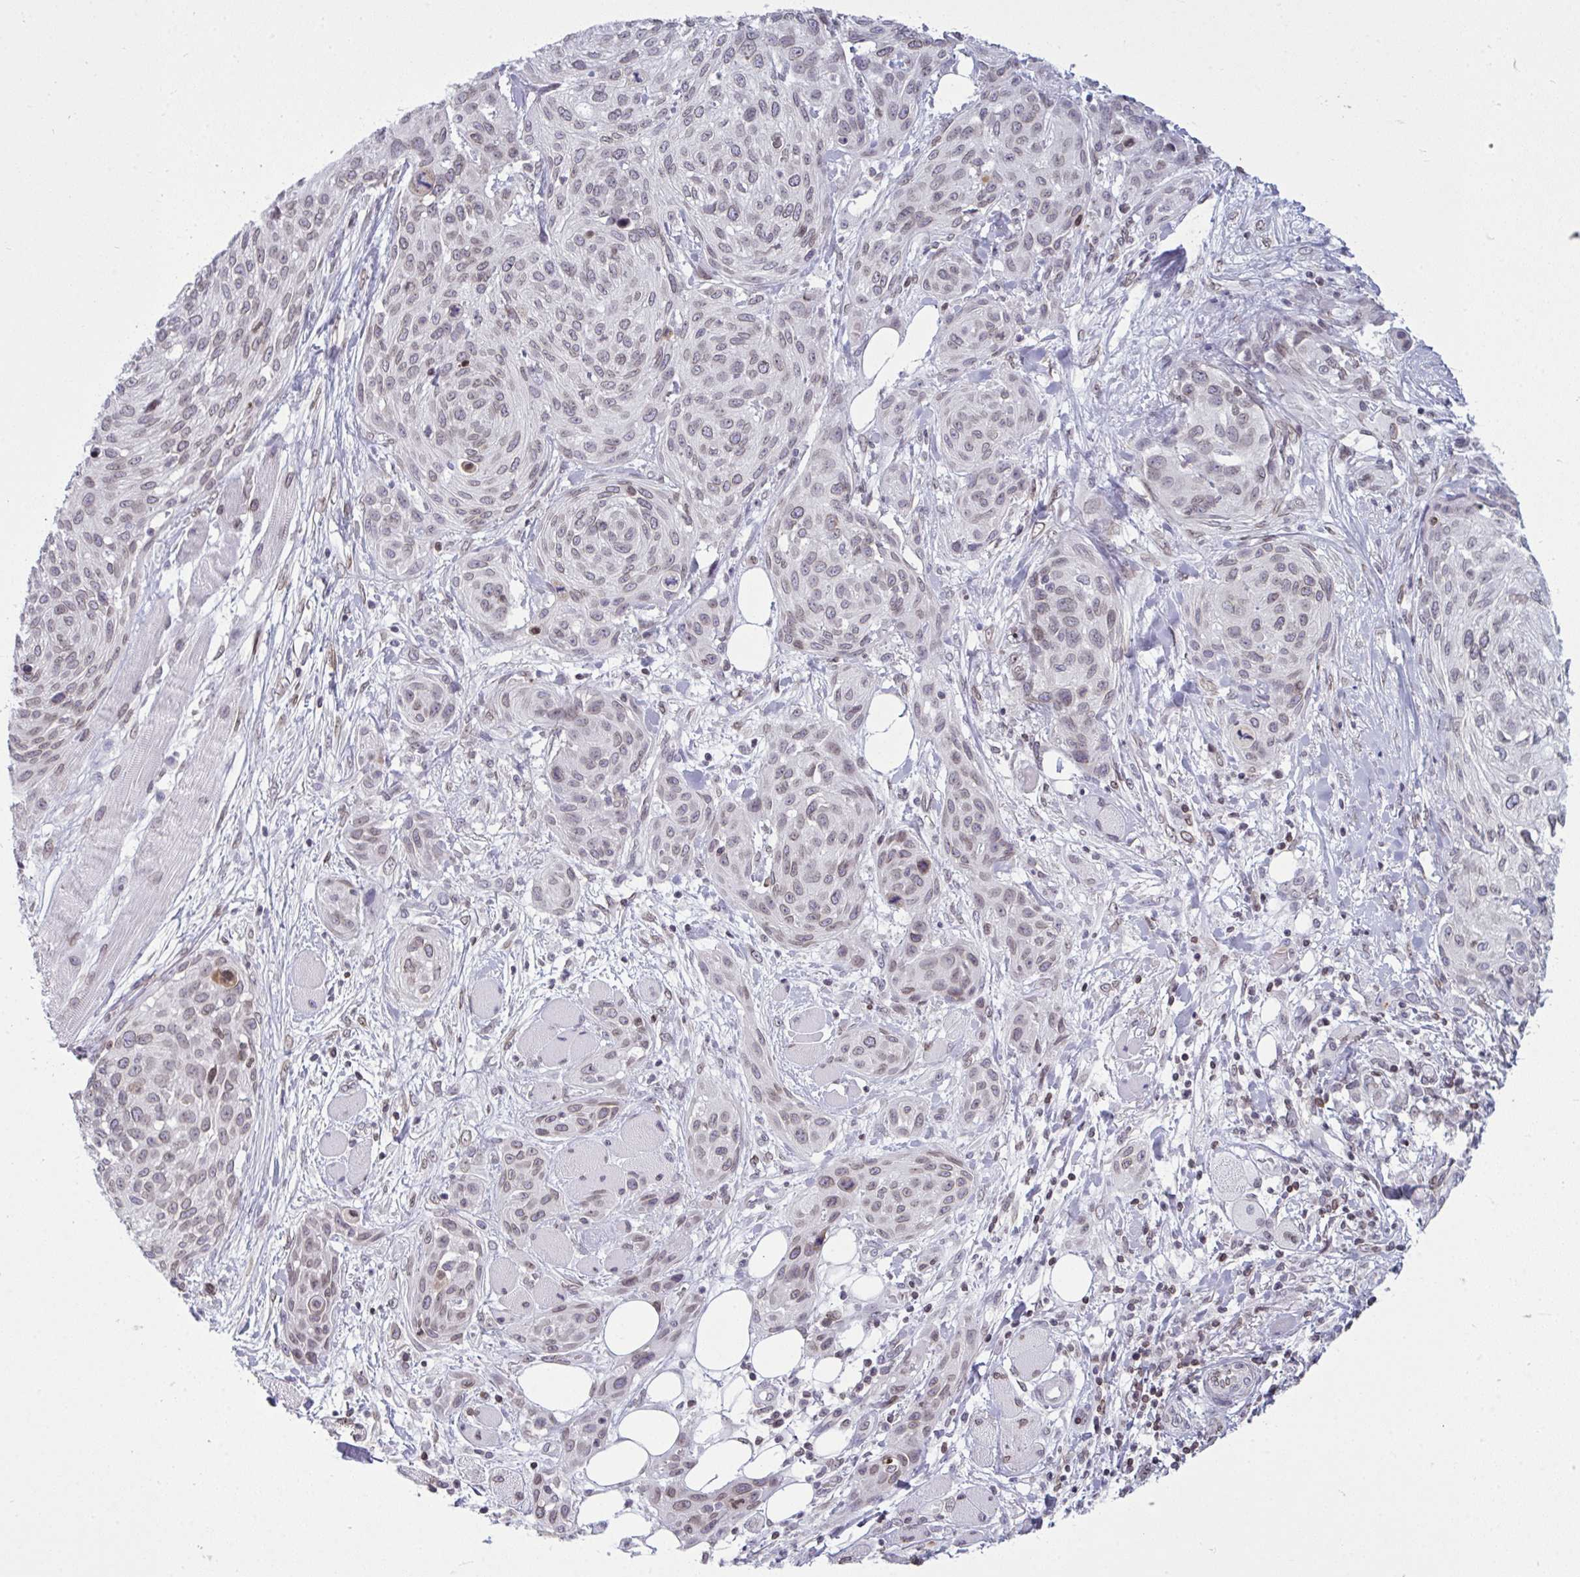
{"staining": {"intensity": "weak", "quantity": "<25%", "location": "nuclear"}, "tissue": "skin cancer", "cell_type": "Tumor cells", "image_type": "cancer", "snomed": [{"axis": "morphology", "description": "Squamous cell carcinoma, NOS"}, {"axis": "topography", "description": "Skin"}], "caption": "Protein analysis of squamous cell carcinoma (skin) exhibits no significant positivity in tumor cells.", "gene": "LMNB2", "patient": {"sex": "female", "age": 87}}